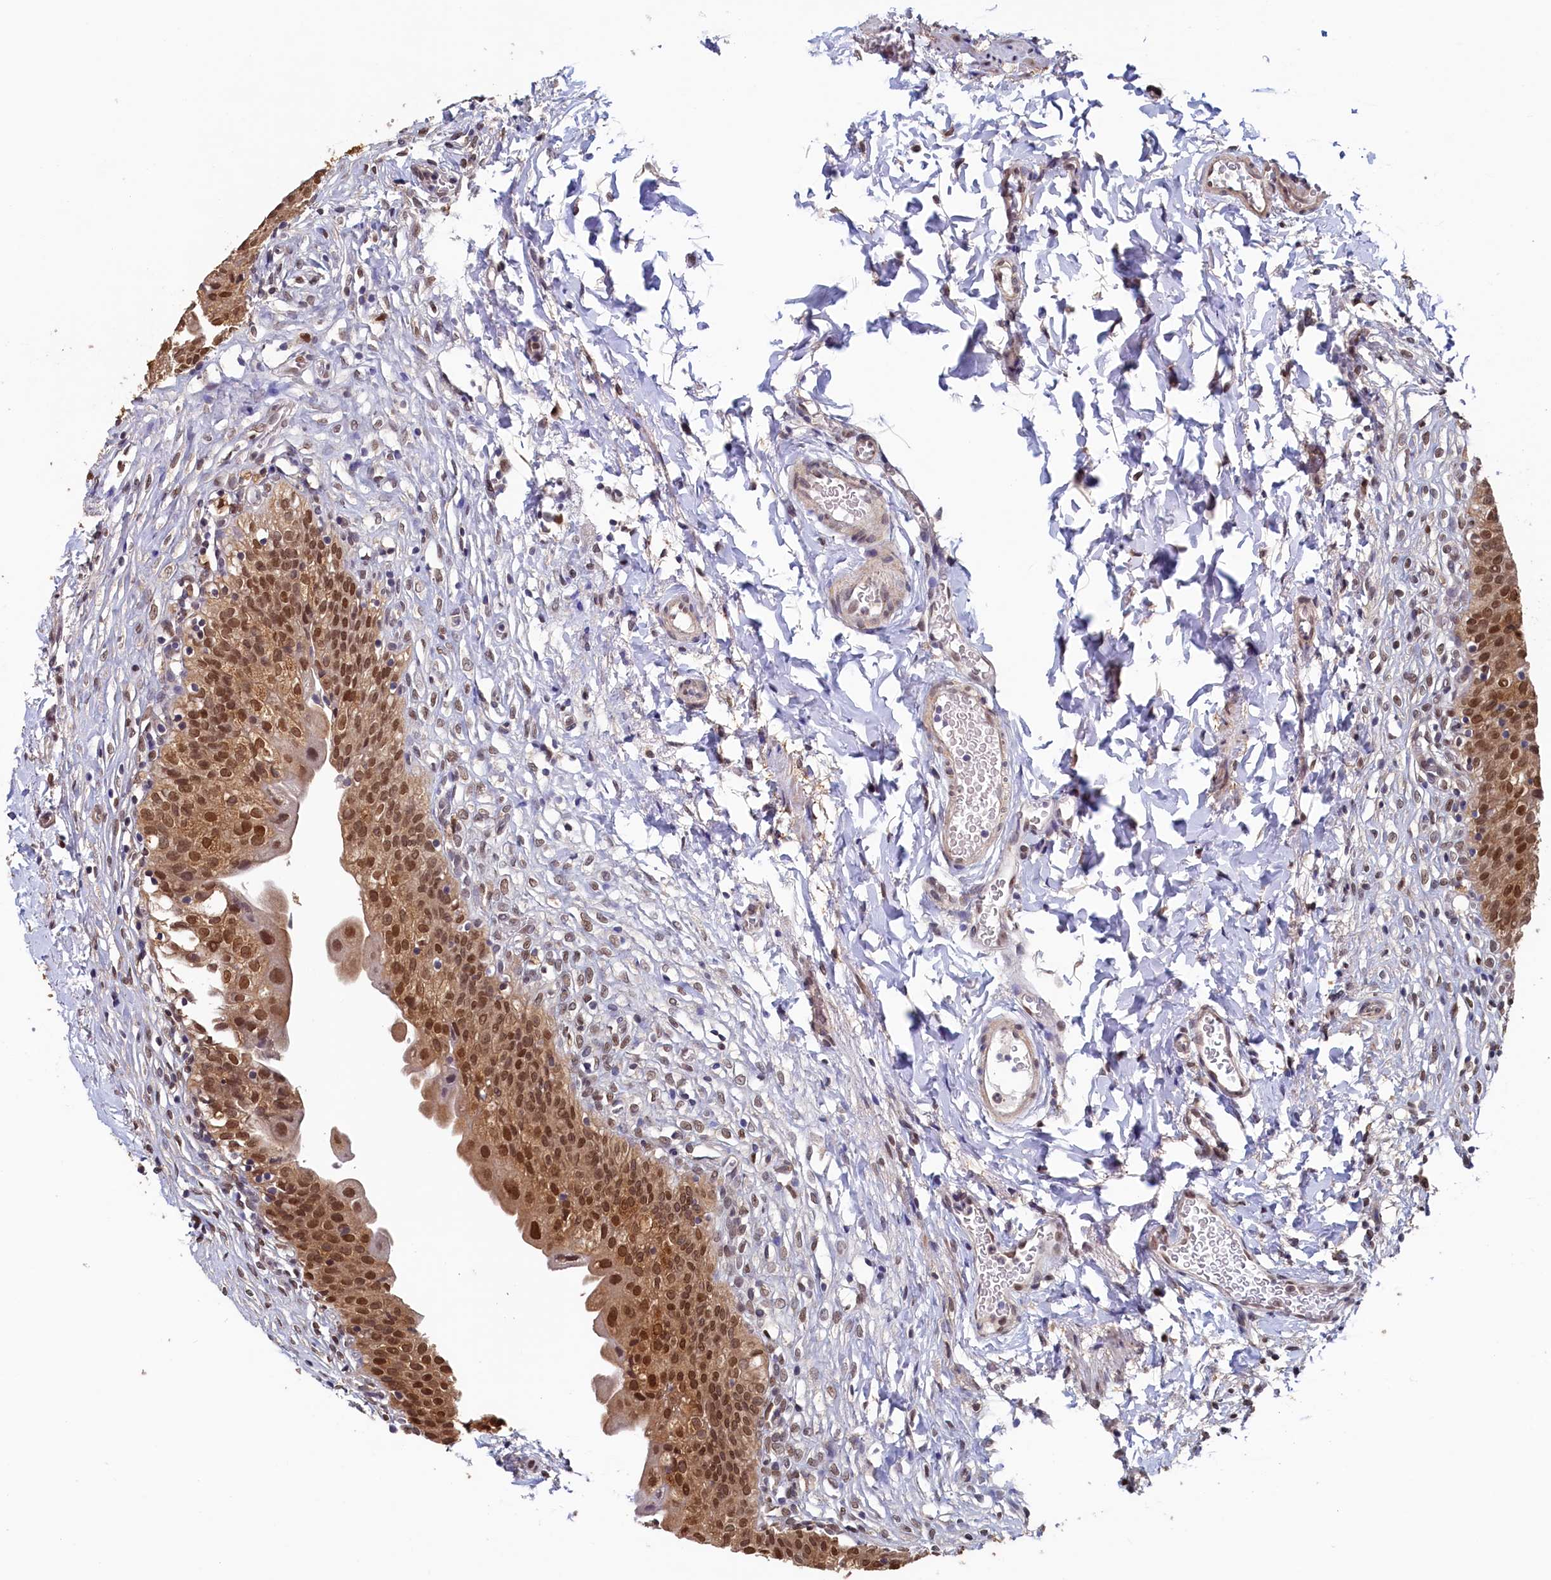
{"staining": {"intensity": "strong", "quantity": ">75%", "location": "cytoplasmic/membranous,nuclear"}, "tissue": "urinary bladder", "cell_type": "Urothelial cells", "image_type": "normal", "snomed": [{"axis": "morphology", "description": "Normal tissue, NOS"}, {"axis": "topography", "description": "Urinary bladder"}], "caption": "An immunohistochemistry micrograph of benign tissue is shown. Protein staining in brown highlights strong cytoplasmic/membranous,nuclear positivity in urinary bladder within urothelial cells.", "gene": "AHCY", "patient": {"sex": "male", "age": 55}}